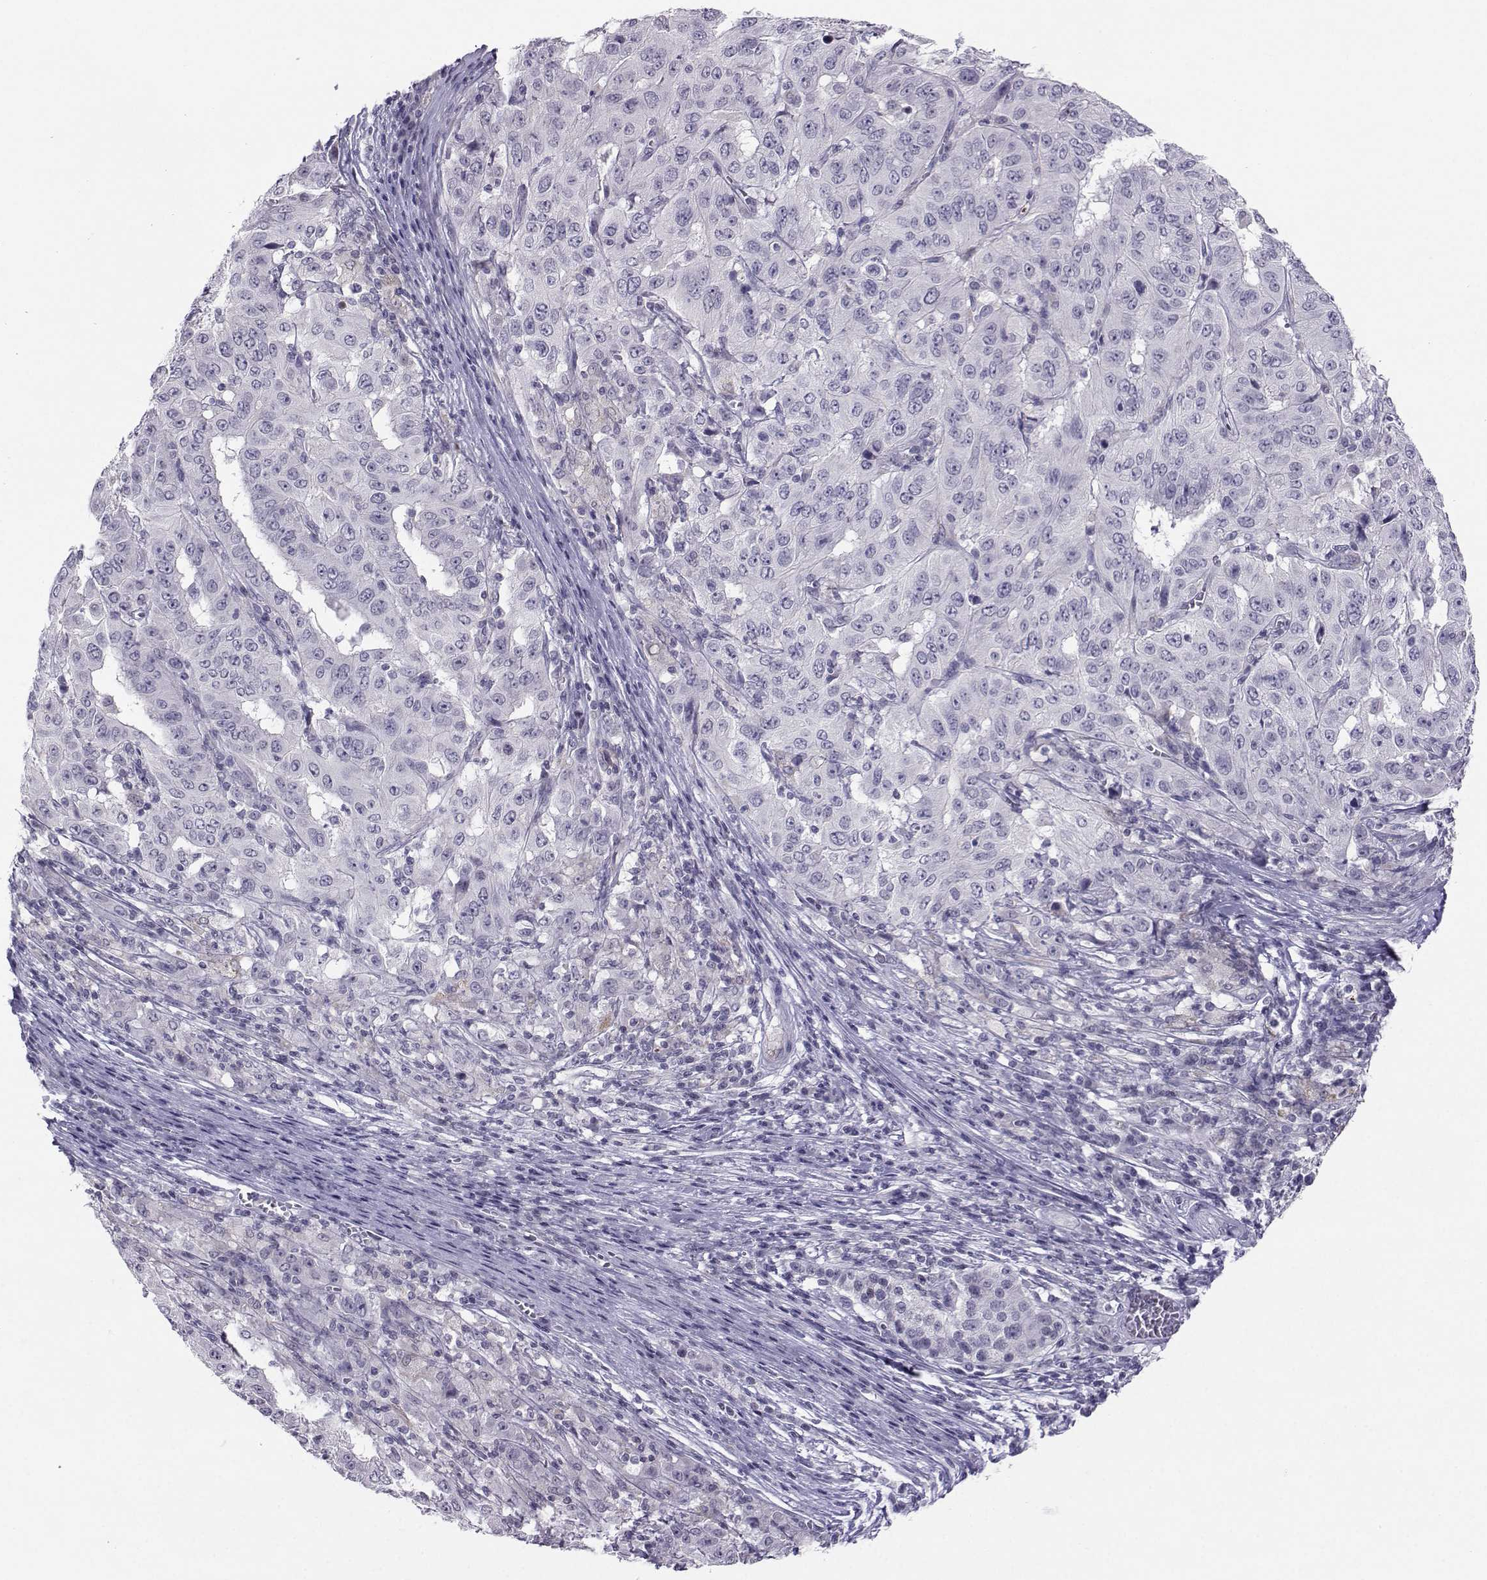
{"staining": {"intensity": "negative", "quantity": "none", "location": "none"}, "tissue": "pancreatic cancer", "cell_type": "Tumor cells", "image_type": "cancer", "snomed": [{"axis": "morphology", "description": "Adenocarcinoma, NOS"}, {"axis": "topography", "description": "Pancreas"}], "caption": "The micrograph reveals no significant expression in tumor cells of adenocarcinoma (pancreatic).", "gene": "LHX1", "patient": {"sex": "male", "age": 63}}